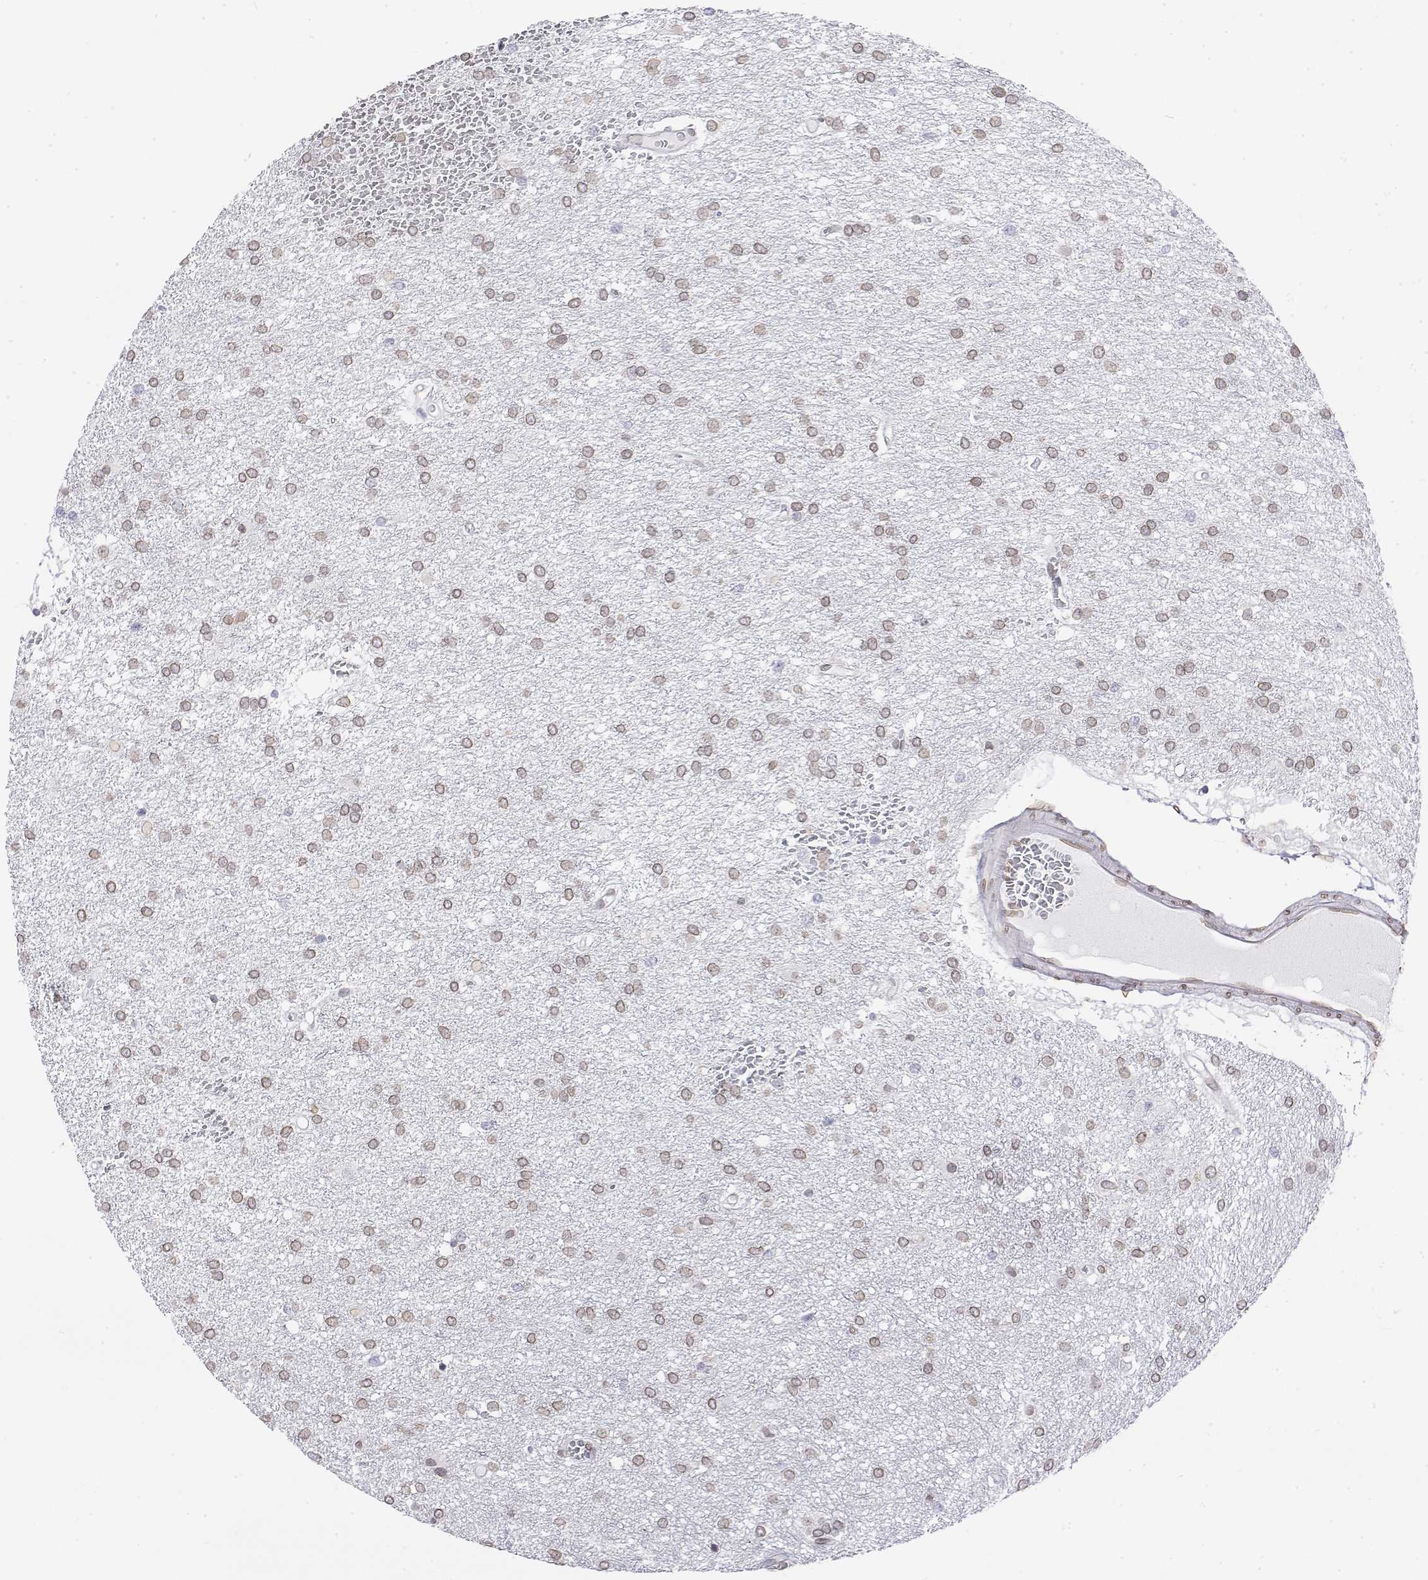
{"staining": {"intensity": "weak", "quantity": "25%-75%", "location": "cytoplasmic/membranous,nuclear"}, "tissue": "glioma", "cell_type": "Tumor cells", "image_type": "cancer", "snomed": [{"axis": "morphology", "description": "Glioma, malignant, High grade"}, {"axis": "topography", "description": "Brain"}], "caption": "Immunohistochemical staining of glioma displays weak cytoplasmic/membranous and nuclear protein staining in about 25%-75% of tumor cells. Nuclei are stained in blue.", "gene": "ZNF532", "patient": {"sex": "female", "age": 61}}